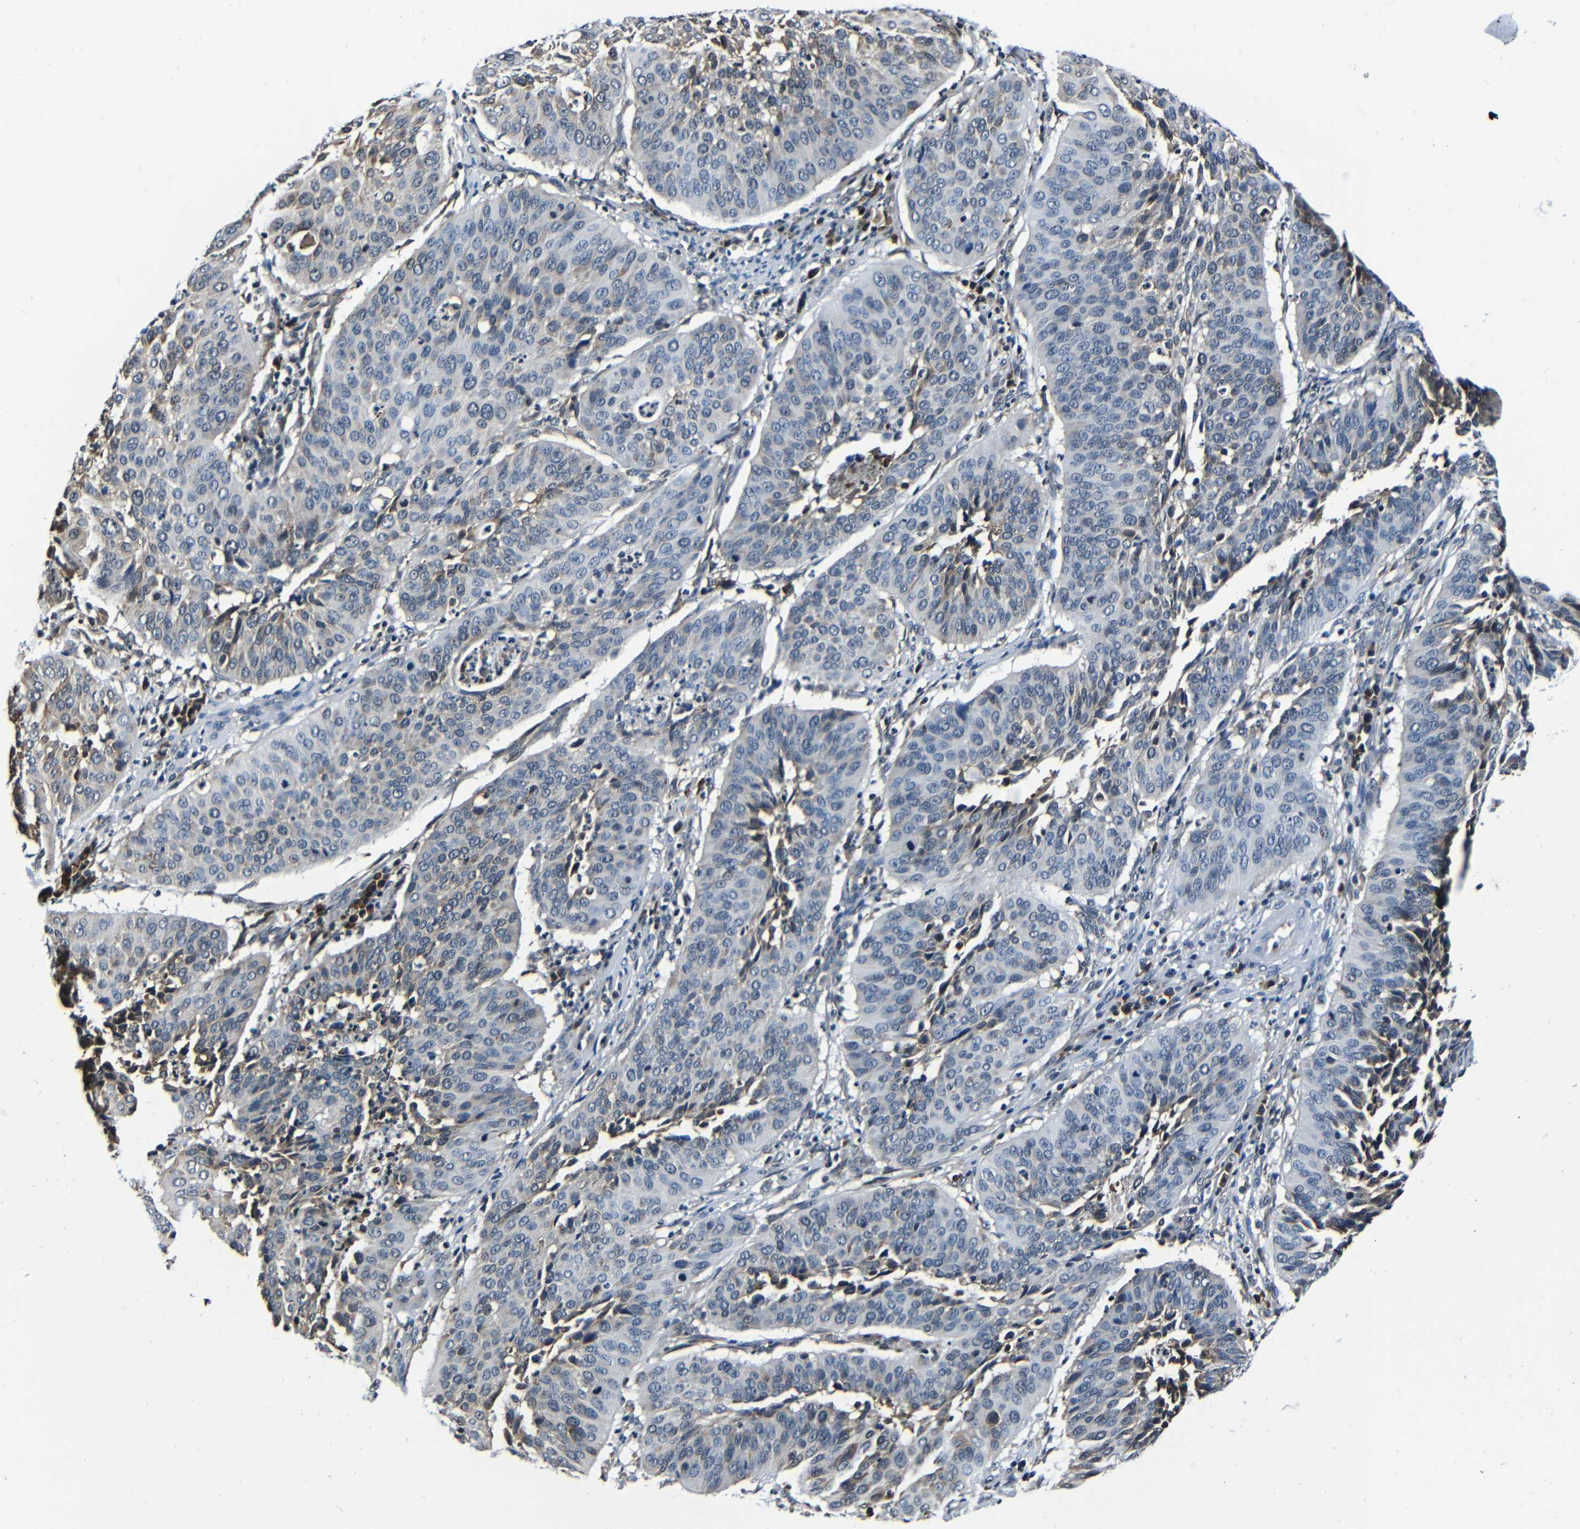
{"staining": {"intensity": "negative", "quantity": "none", "location": "none"}, "tissue": "cervical cancer", "cell_type": "Tumor cells", "image_type": "cancer", "snomed": [{"axis": "morphology", "description": "Normal tissue, NOS"}, {"axis": "morphology", "description": "Squamous cell carcinoma, NOS"}, {"axis": "topography", "description": "Cervix"}], "caption": "Immunohistochemistry of human cervical cancer displays no expression in tumor cells.", "gene": "NCBP3", "patient": {"sex": "female", "age": 39}}